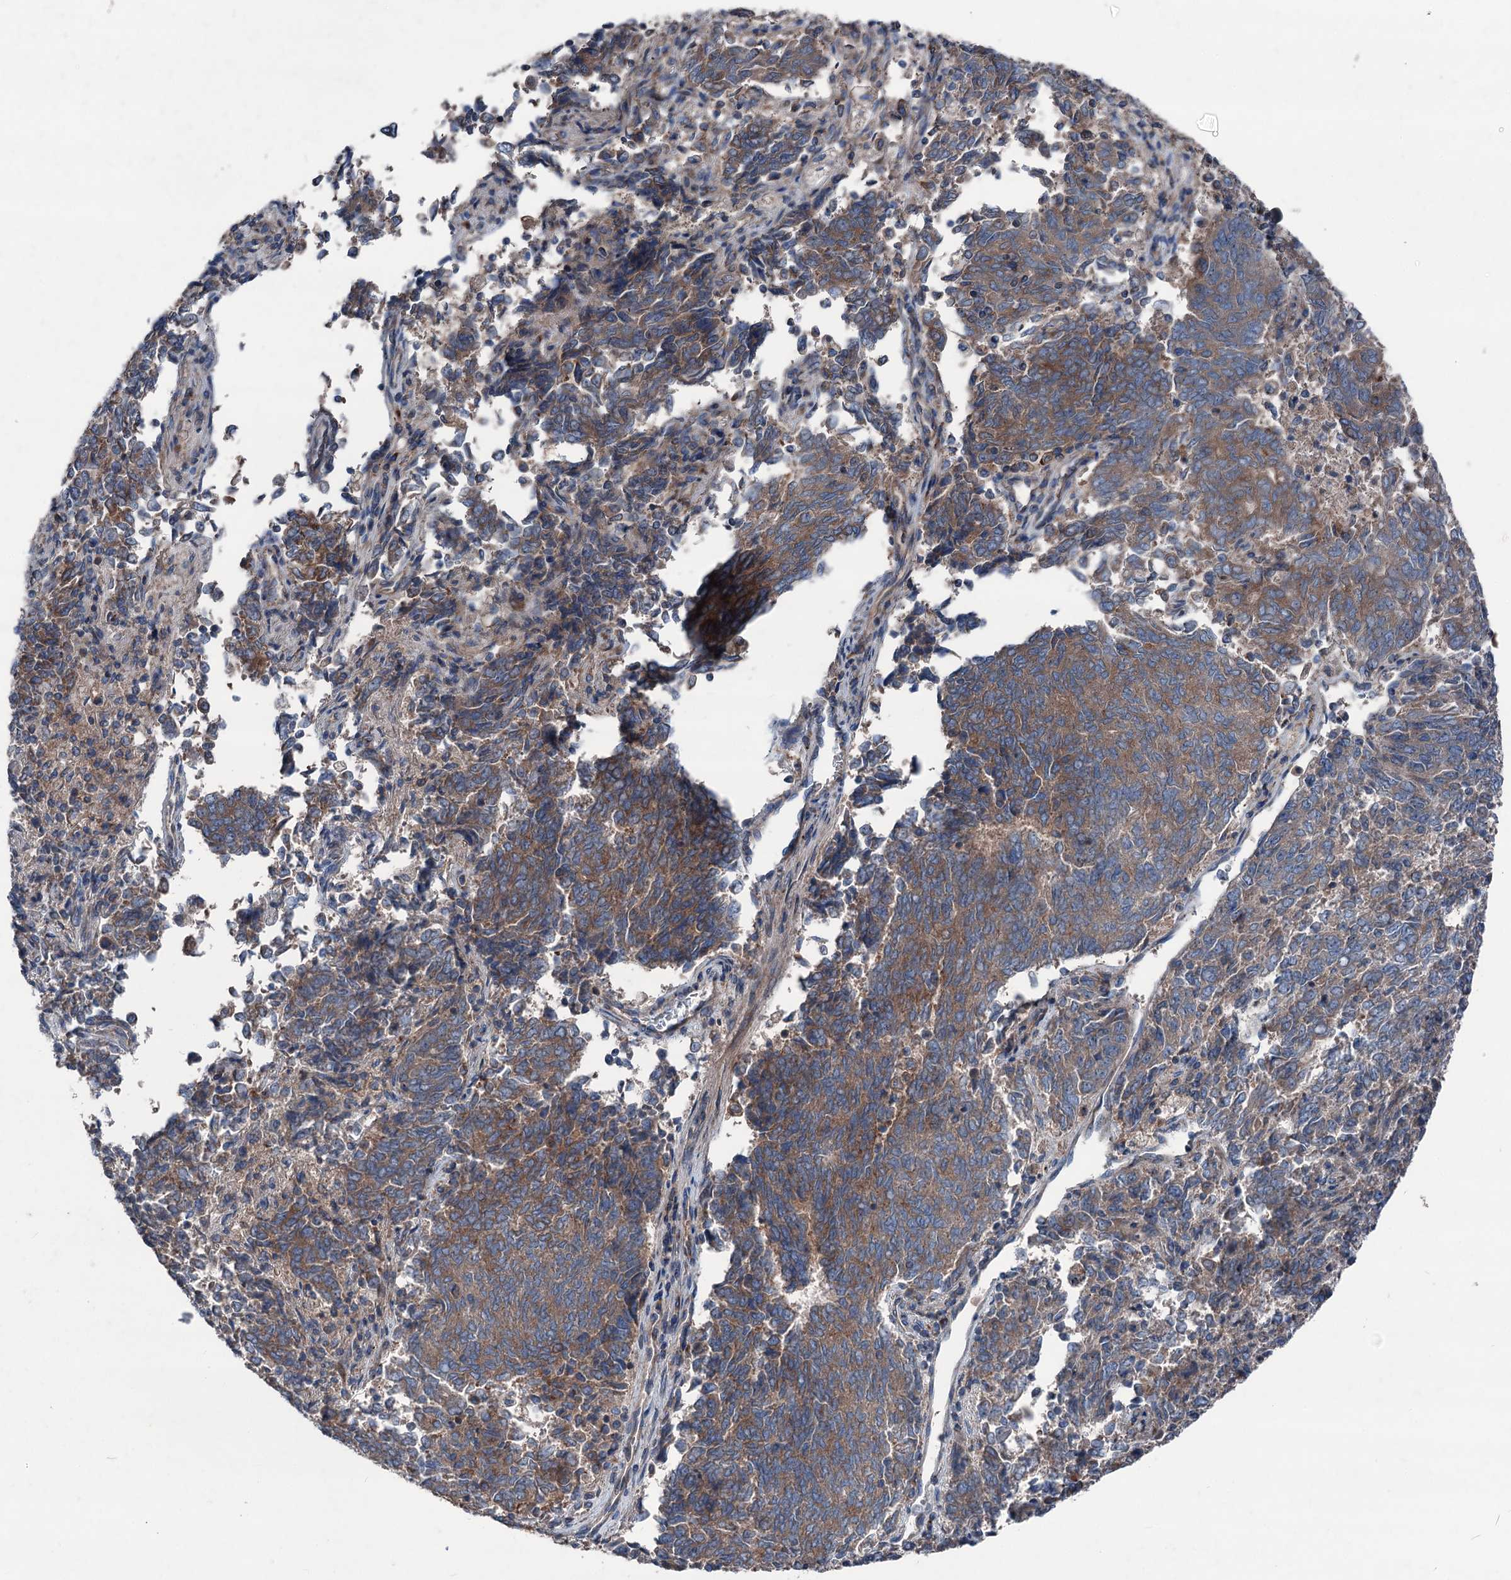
{"staining": {"intensity": "moderate", "quantity": ">75%", "location": "cytoplasmic/membranous"}, "tissue": "endometrial cancer", "cell_type": "Tumor cells", "image_type": "cancer", "snomed": [{"axis": "morphology", "description": "Adenocarcinoma, NOS"}, {"axis": "topography", "description": "Endometrium"}], "caption": "This histopathology image exhibits IHC staining of human adenocarcinoma (endometrial), with medium moderate cytoplasmic/membranous expression in approximately >75% of tumor cells.", "gene": "RUFY1", "patient": {"sex": "female", "age": 80}}